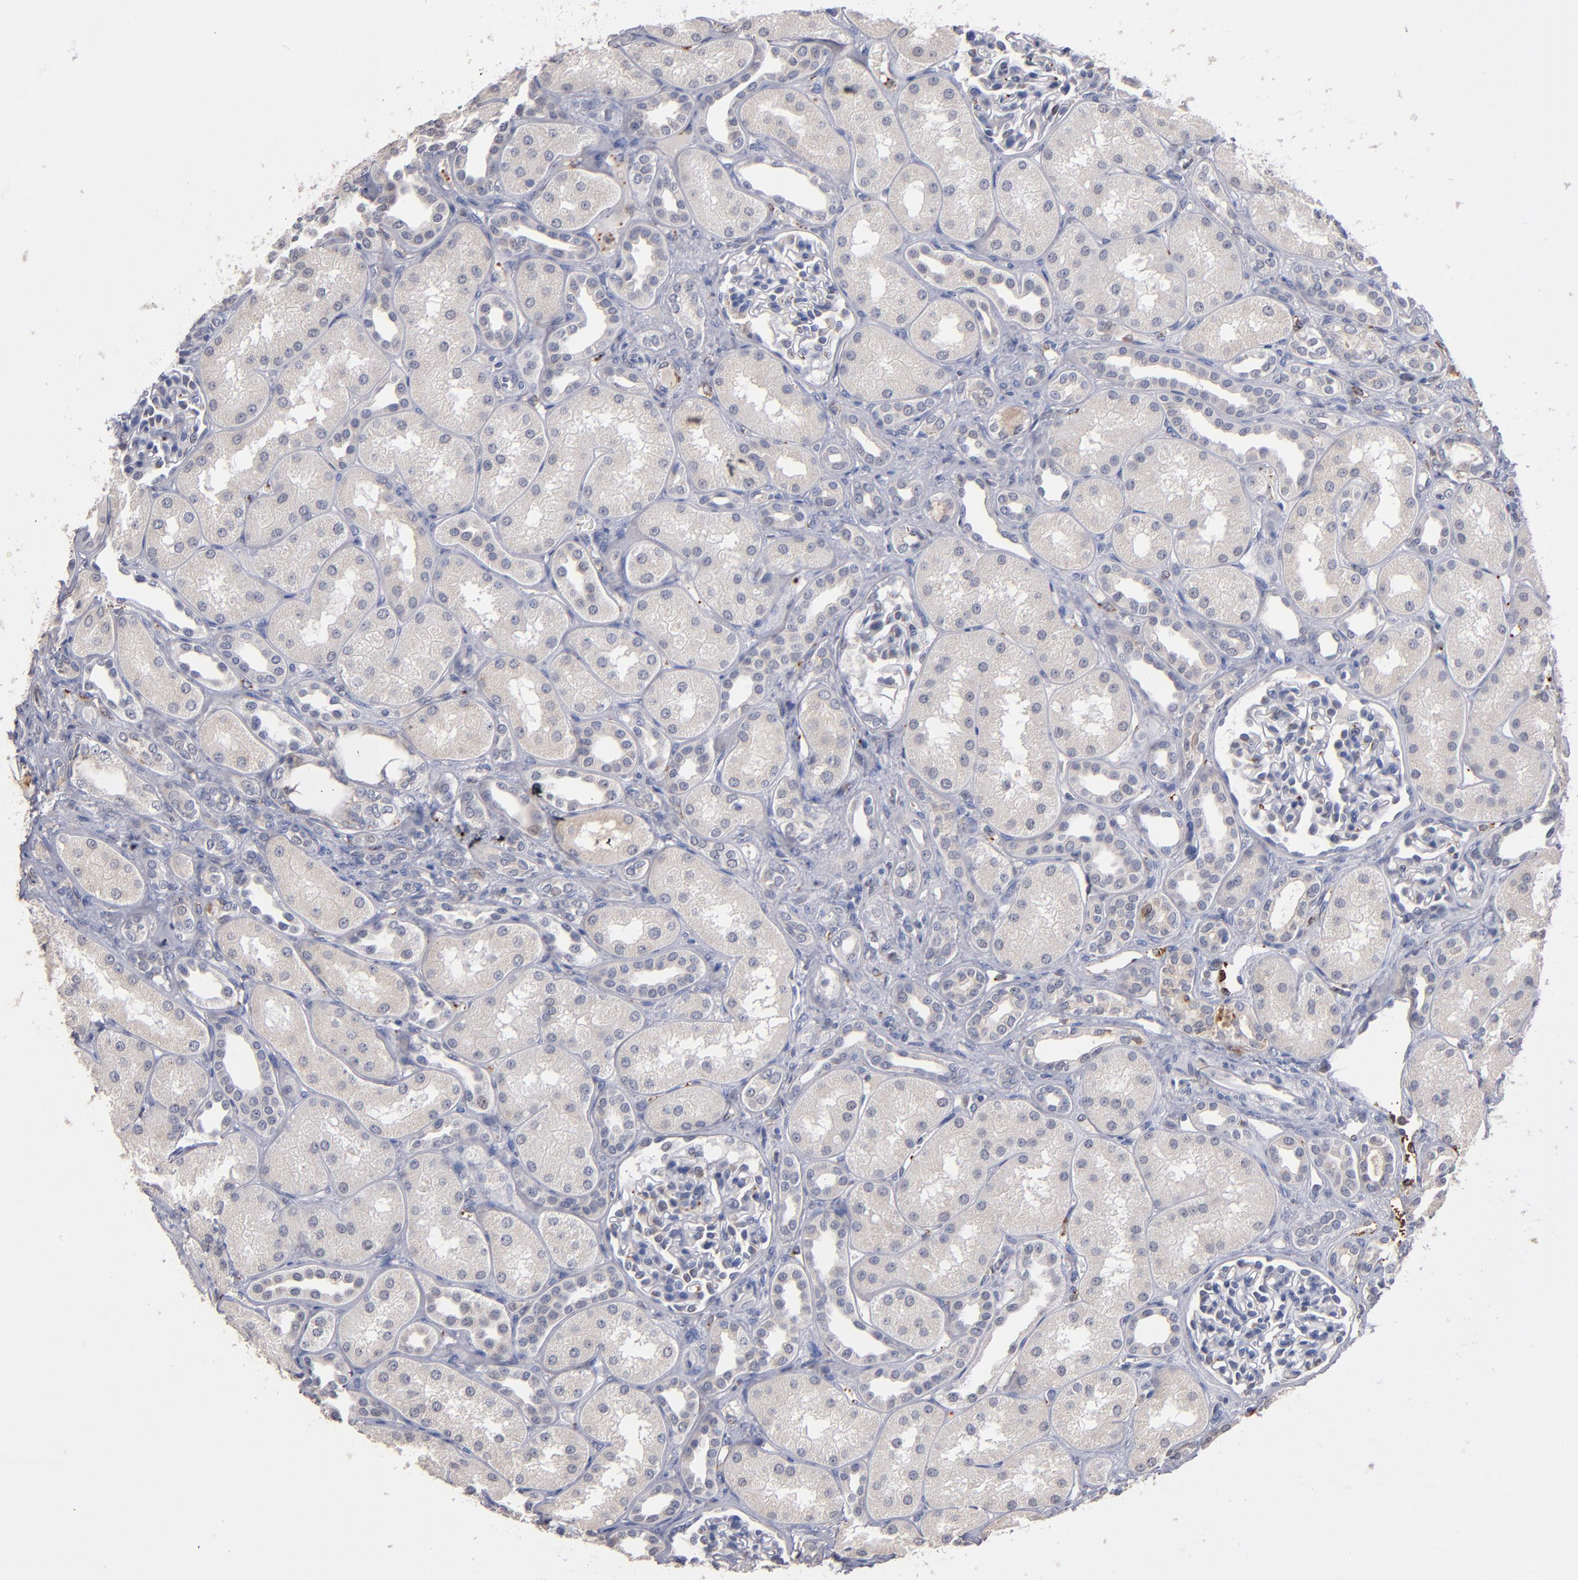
{"staining": {"intensity": "moderate", "quantity": "<25%", "location": "cytoplasmic/membranous"}, "tissue": "kidney", "cell_type": "Cells in glomeruli", "image_type": "normal", "snomed": [{"axis": "morphology", "description": "Normal tissue, NOS"}, {"axis": "topography", "description": "Kidney"}], "caption": "Immunohistochemical staining of normal human kidney displays <25% levels of moderate cytoplasmic/membranous protein staining in approximately <25% of cells in glomeruli. The protein of interest is shown in brown color, while the nuclei are stained blue.", "gene": "SELP", "patient": {"sex": "male", "age": 7}}